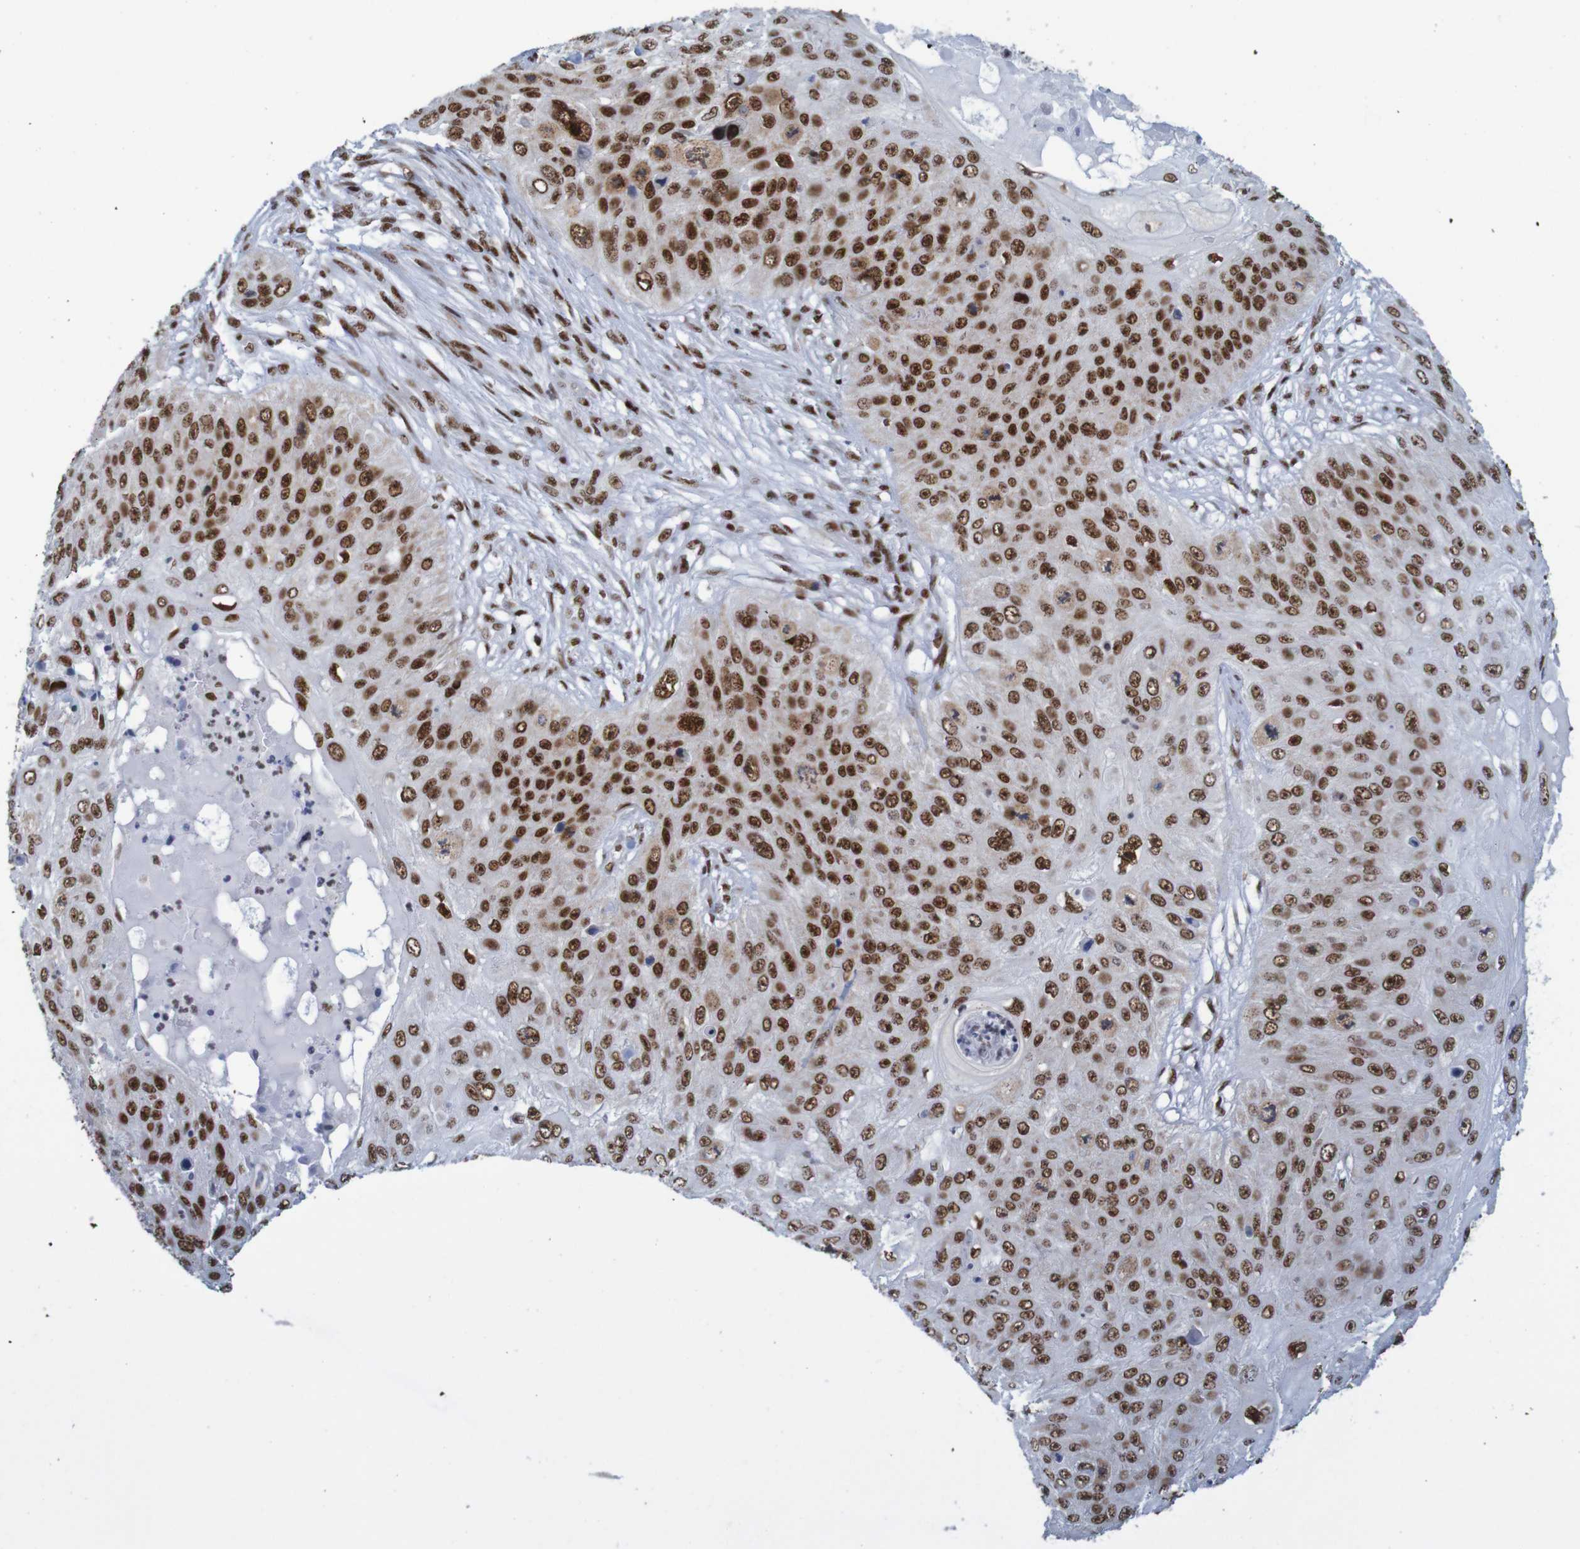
{"staining": {"intensity": "strong", "quantity": ">75%", "location": "nuclear"}, "tissue": "skin cancer", "cell_type": "Tumor cells", "image_type": "cancer", "snomed": [{"axis": "morphology", "description": "Squamous cell carcinoma, NOS"}, {"axis": "topography", "description": "Skin"}], "caption": "An image of skin cancer (squamous cell carcinoma) stained for a protein reveals strong nuclear brown staining in tumor cells.", "gene": "THRAP3", "patient": {"sex": "female", "age": 80}}